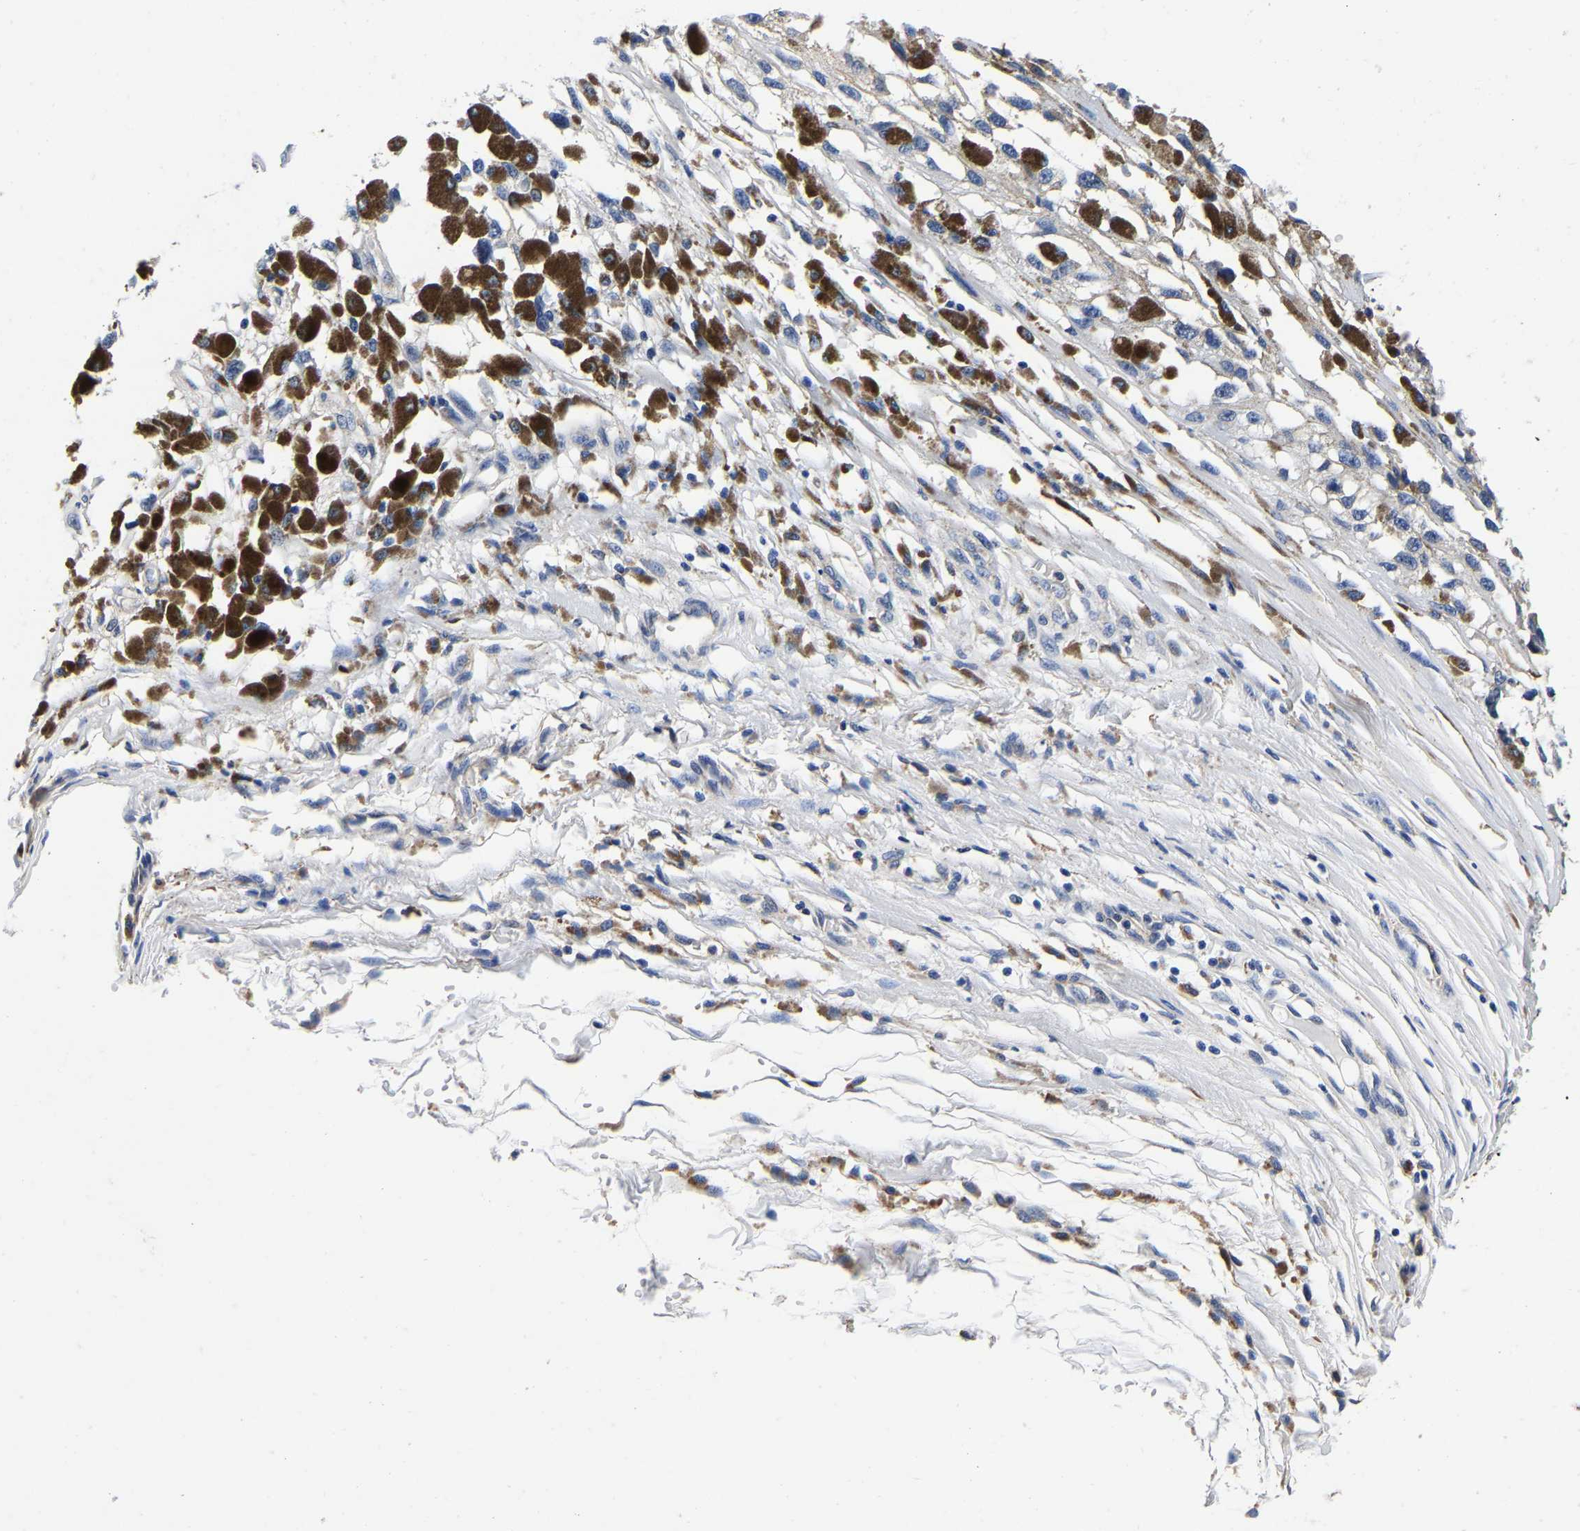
{"staining": {"intensity": "negative", "quantity": "none", "location": "none"}, "tissue": "melanoma", "cell_type": "Tumor cells", "image_type": "cancer", "snomed": [{"axis": "morphology", "description": "Malignant melanoma, Metastatic site"}, {"axis": "topography", "description": "Lymph node"}], "caption": "DAB (3,3'-diaminobenzidine) immunohistochemical staining of human melanoma shows no significant positivity in tumor cells.", "gene": "GRN", "patient": {"sex": "male", "age": 59}}